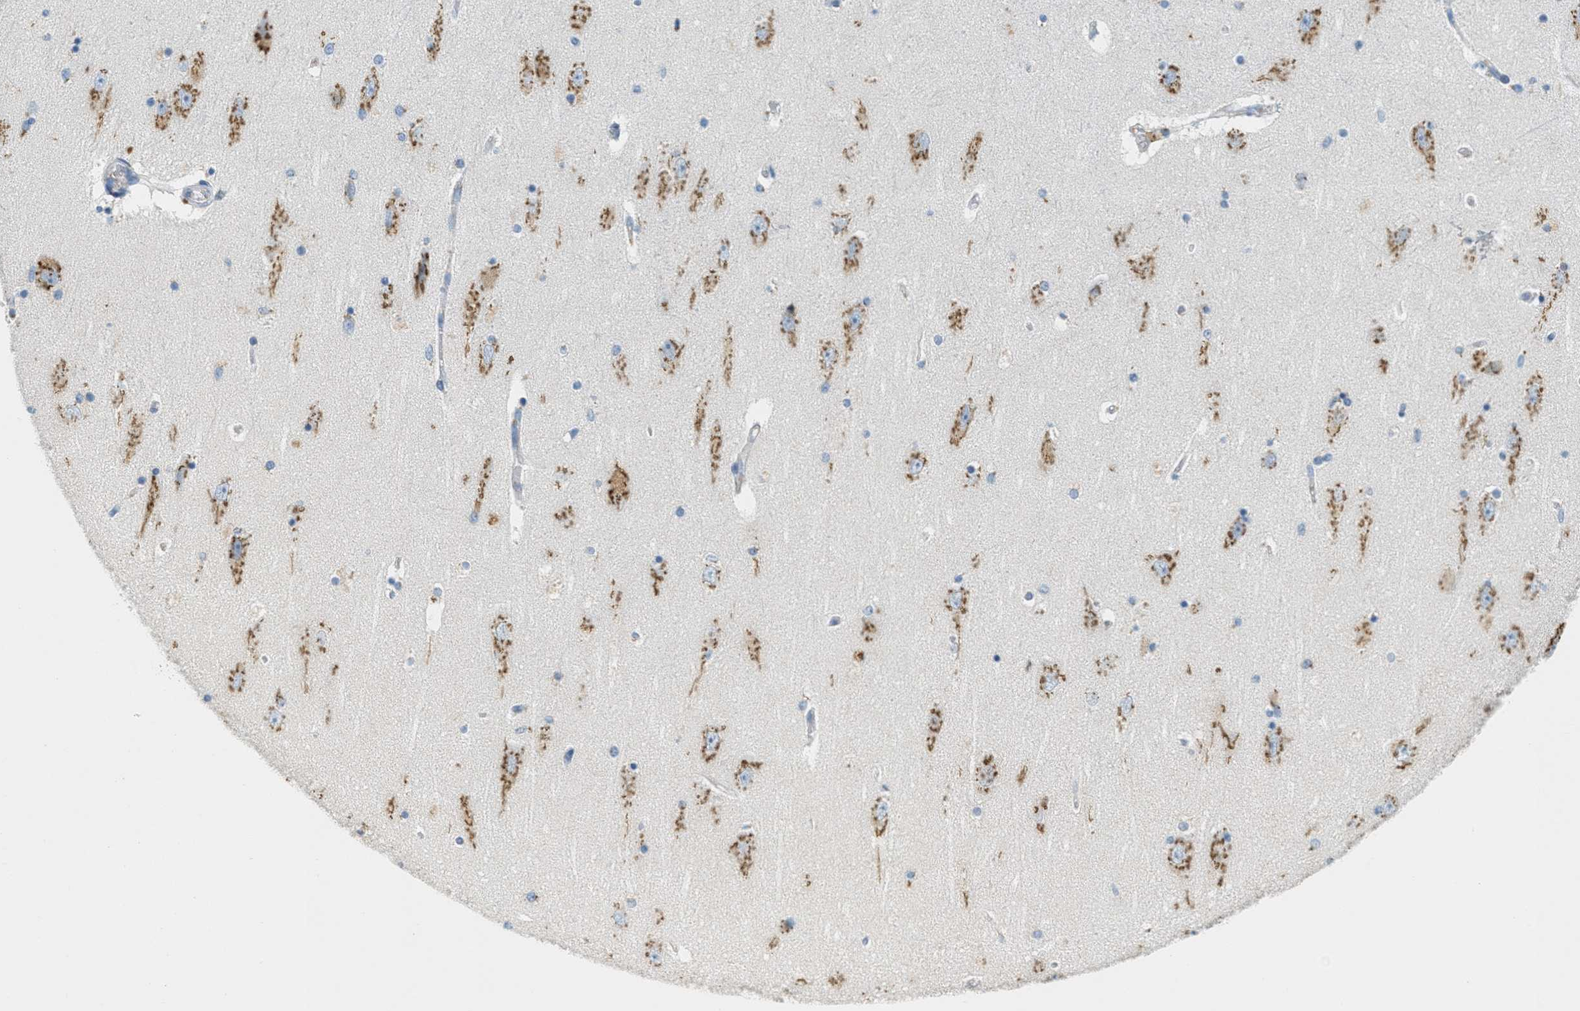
{"staining": {"intensity": "negative", "quantity": "none", "location": "none"}, "tissue": "hippocampus", "cell_type": "Glial cells", "image_type": "normal", "snomed": [{"axis": "morphology", "description": "Normal tissue, NOS"}, {"axis": "topography", "description": "Hippocampus"}], "caption": "Human hippocampus stained for a protein using IHC exhibits no expression in glial cells.", "gene": "ENTPD4", "patient": {"sex": "female", "age": 54}}